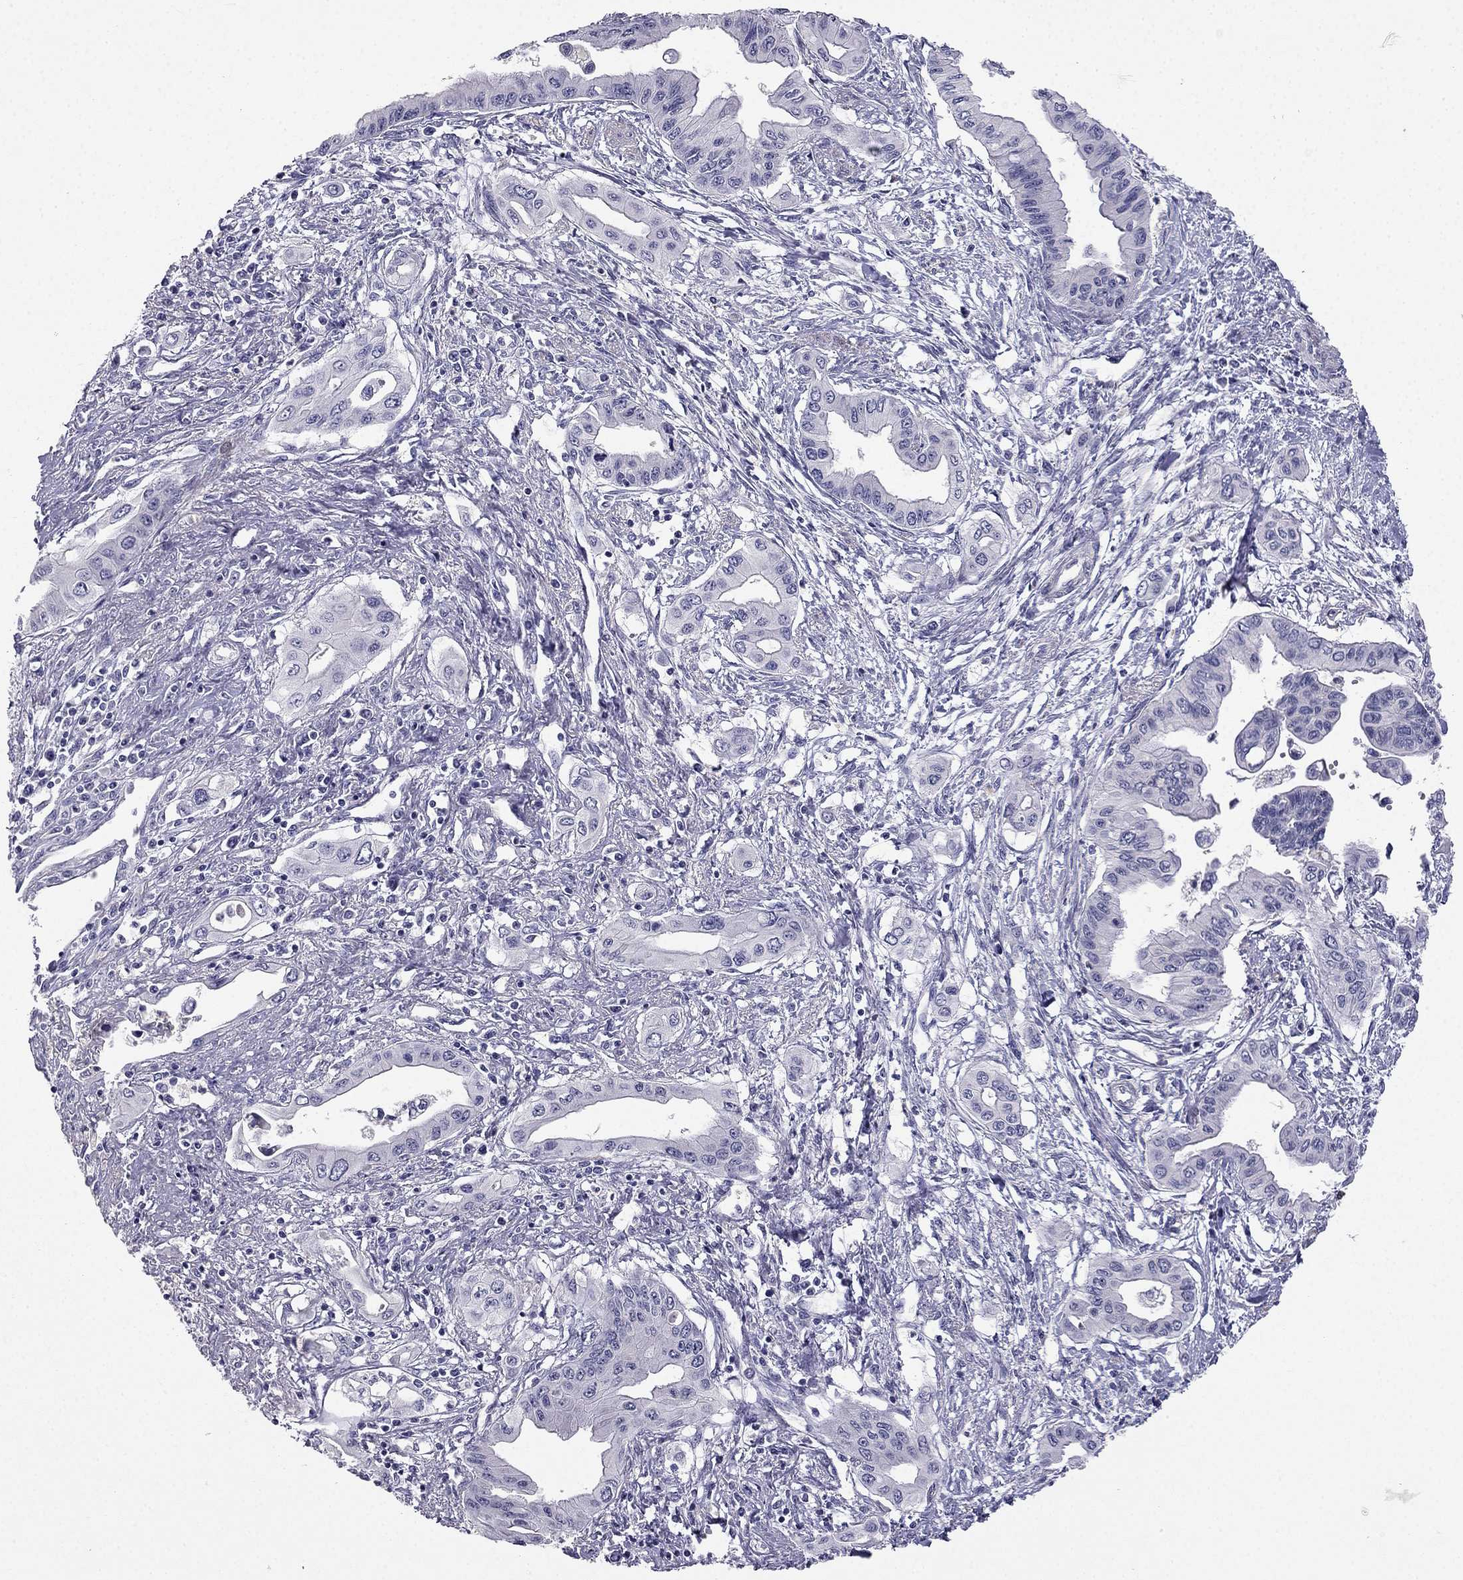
{"staining": {"intensity": "negative", "quantity": "none", "location": "none"}, "tissue": "pancreatic cancer", "cell_type": "Tumor cells", "image_type": "cancer", "snomed": [{"axis": "morphology", "description": "Adenocarcinoma, NOS"}, {"axis": "topography", "description": "Pancreas"}], "caption": "Immunohistochemical staining of human pancreatic adenocarcinoma reveals no significant positivity in tumor cells. (Stains: DAB (3,3'-diaminobenzidine) immunohistochemistry with hematoxylin counter stain, Microscopy: brightfield microscopy at high magnification).", "gene": "C16orf89", "patient": {"sex": "female", "age": 62}}